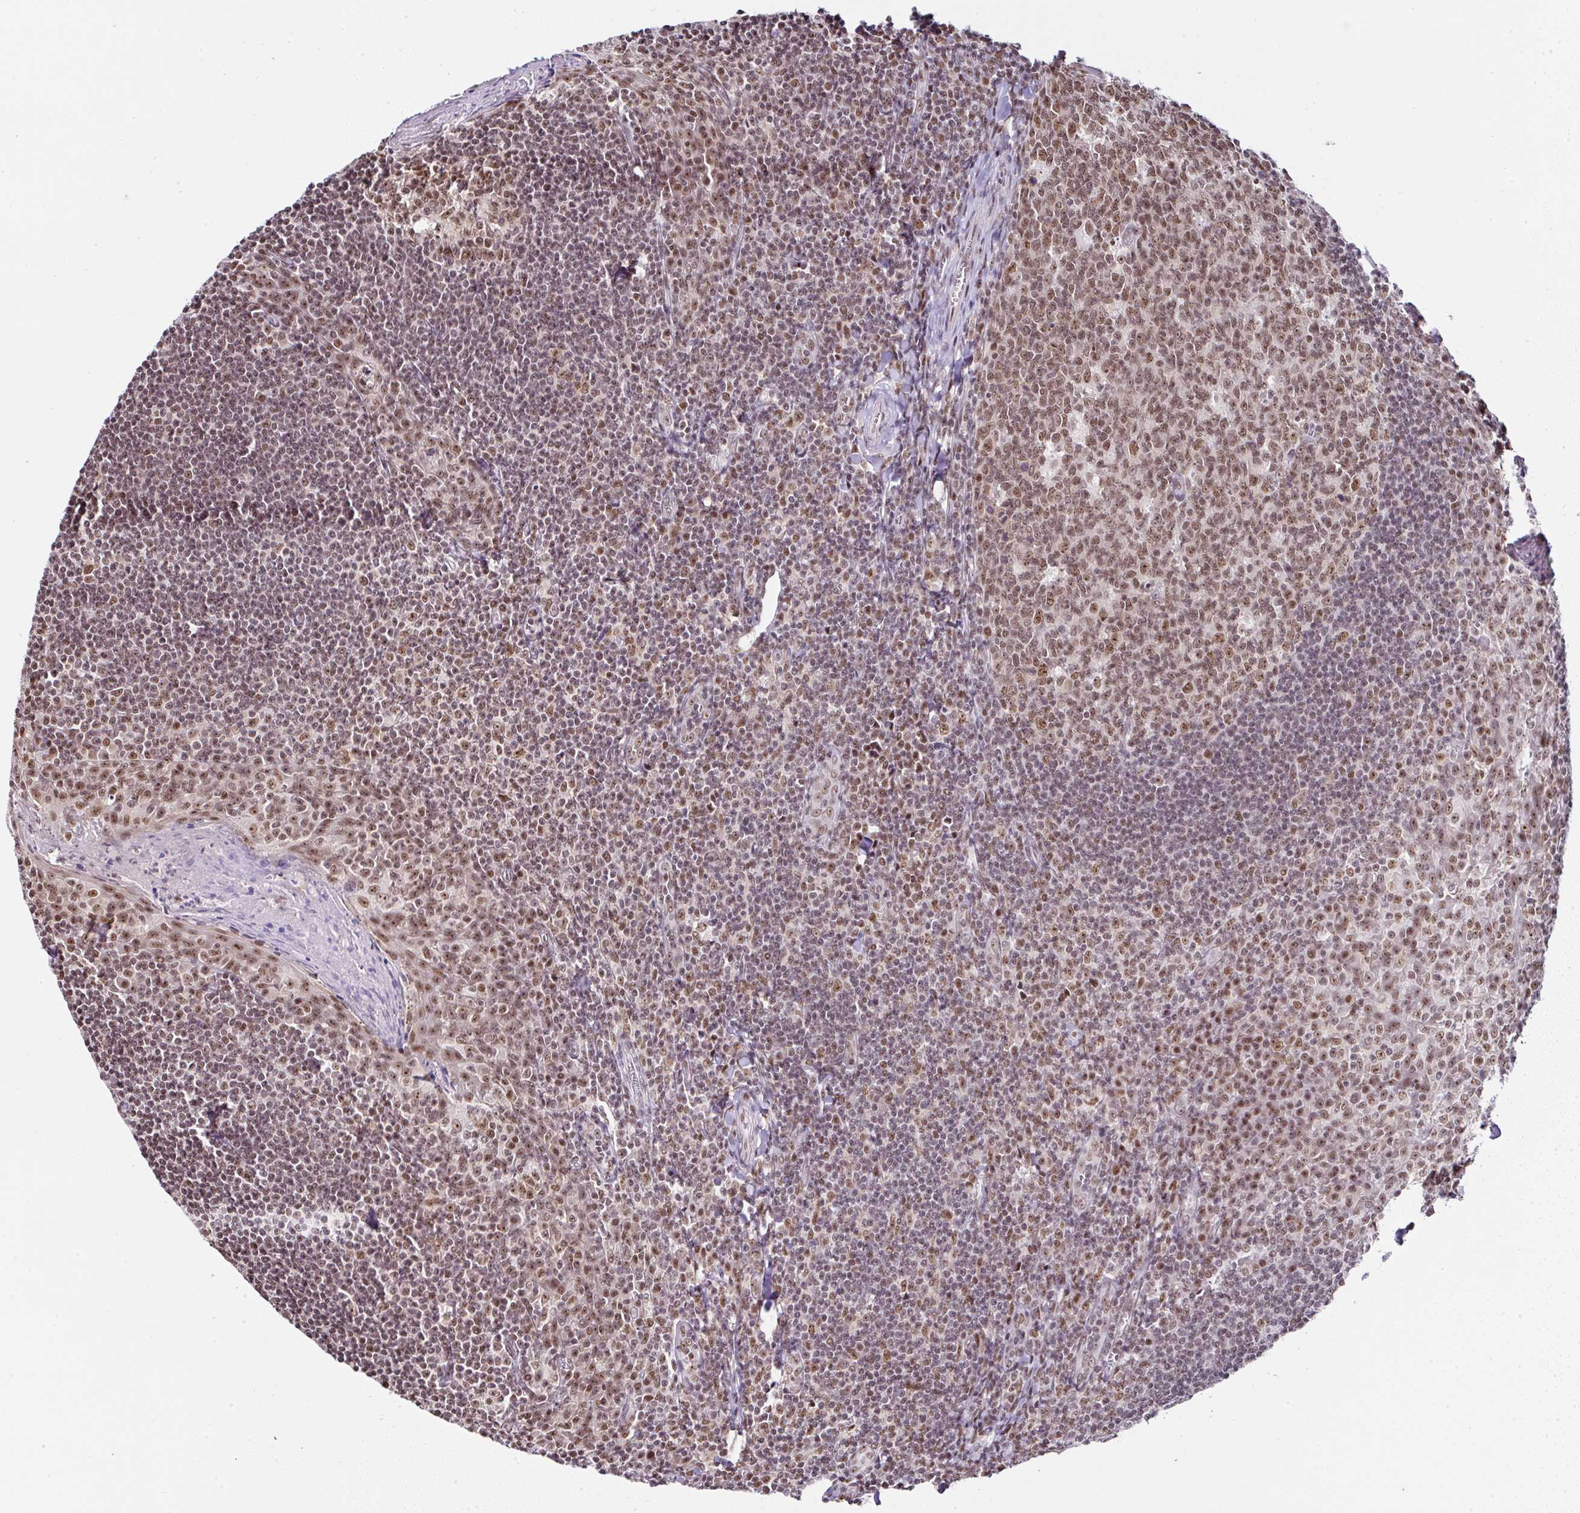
{"staining": {"intensity": "moderate", "quantity": ">75%", "location": "nuclear"}, "tissue": "tonsil", "cell_type": "Germinal center cells", "image_type": "normal", "snomed": [{"axis": "morphology", "description": "Normal tissue, NOS"}, {"axis": "topography", "description": "Tonsil"}], "caption": "This photomicrograph reveals unremarkable tonsil stained with immunohistochemistry (IHC) to label a protein in brown. The nuclear of germinal center cells show moderate positivity for the protein. Nuclei are counter-stained blue.", "gene": "PTPN2", "patient": {"sex": "male", "age": 27}}